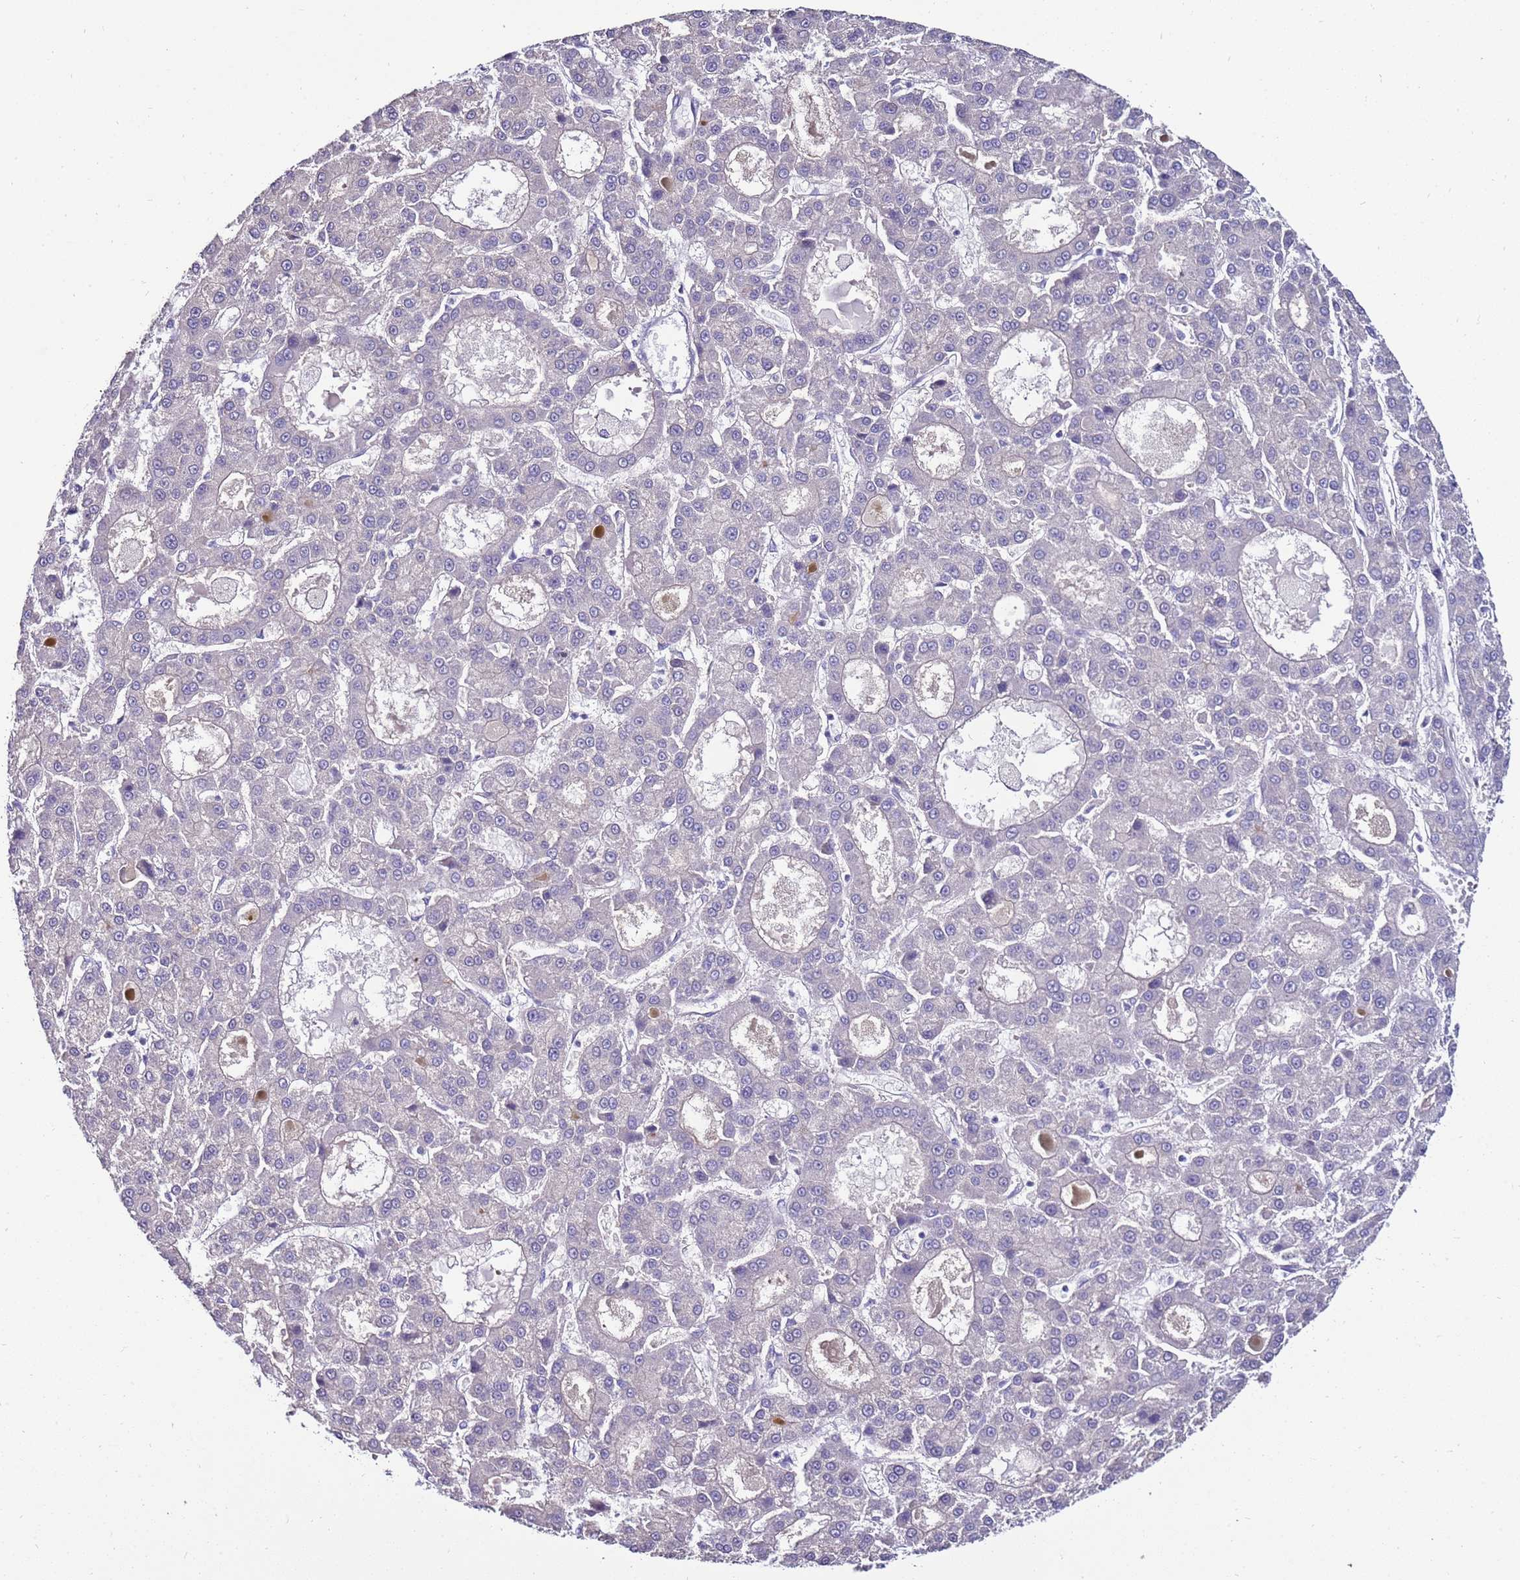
{"staining": {"intensity": "negative", "quantity": "none", "location": "none"}, "tissue": "liver cancer", "cell_type": "Tumor cells", "image_type": "cancer", "snomed": [{"axis": "morphology", "description": "Carcinoma, Hepatocellular, NOS"}, {"axis": "topography", "description": "Liver"}], "caption": "An IHC photomicrograph of liver cancer is shown. There is no staining in tumor cells of liver cancer.", "gene": "GPN3", "patient": {"sex": "male", "age": 70}}